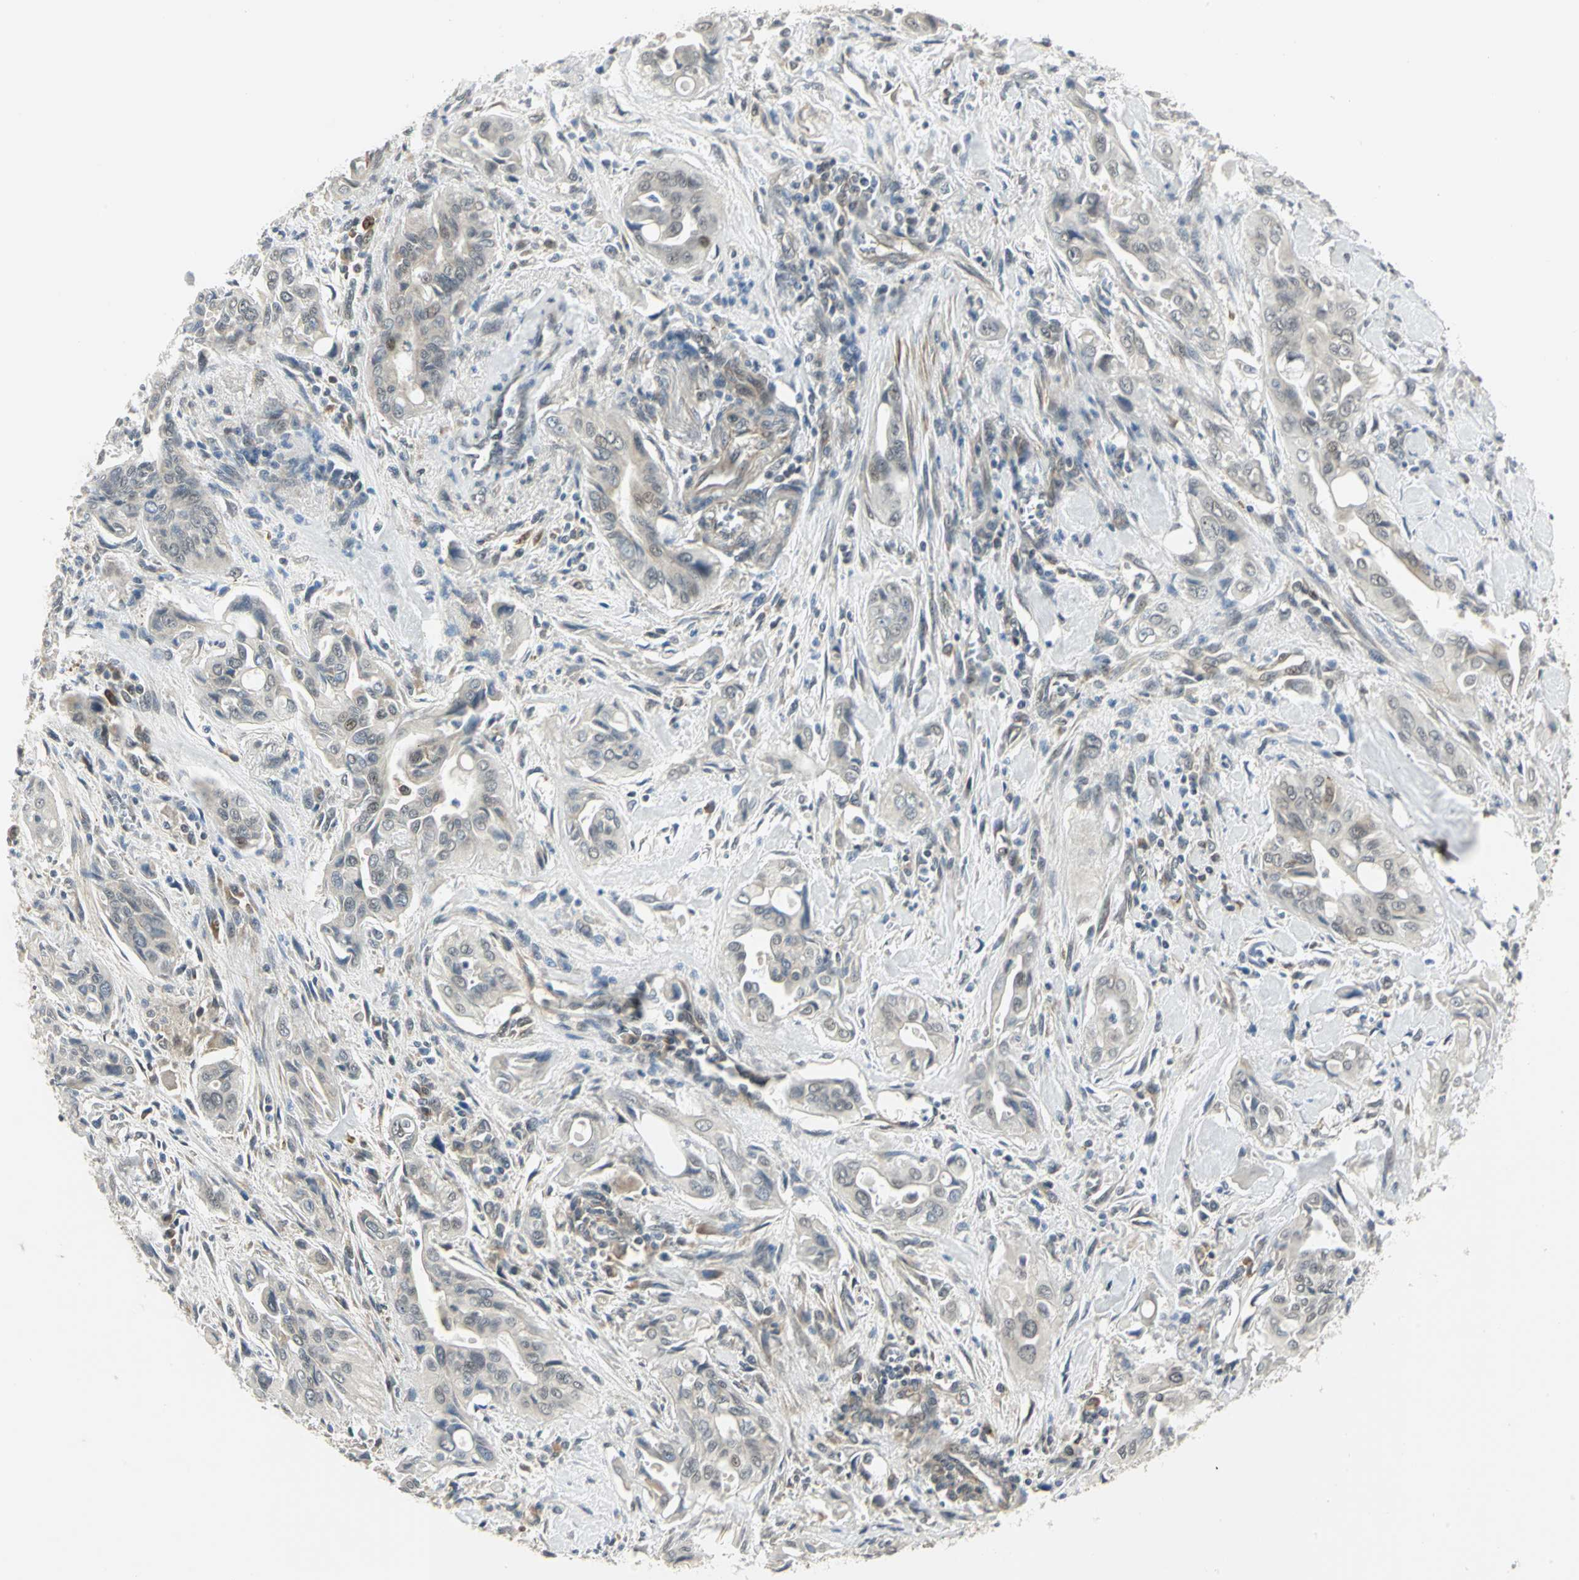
{"staining": {"intensity": "weak", "quantity": "<25%", "location": "cytoplasmic/membranous,nuclear"}, "tissue": "pancreatic cancer", "cell_type": "Tumor cells", "image_type": "cancer", "snomed": [{"axis": "morphology", "description": "Adenocarcinoma, NOS"}, {"axis": "topography", "description": "Pancreas"}], "caption": "The immunohistochemistry (IHC) micrograph has no significant positivity in tumor cells of adenocarcinoma (pancreatic) tissue.", "gene": "PLAGL2", "patient": {"sex": "male", "age": 77}}